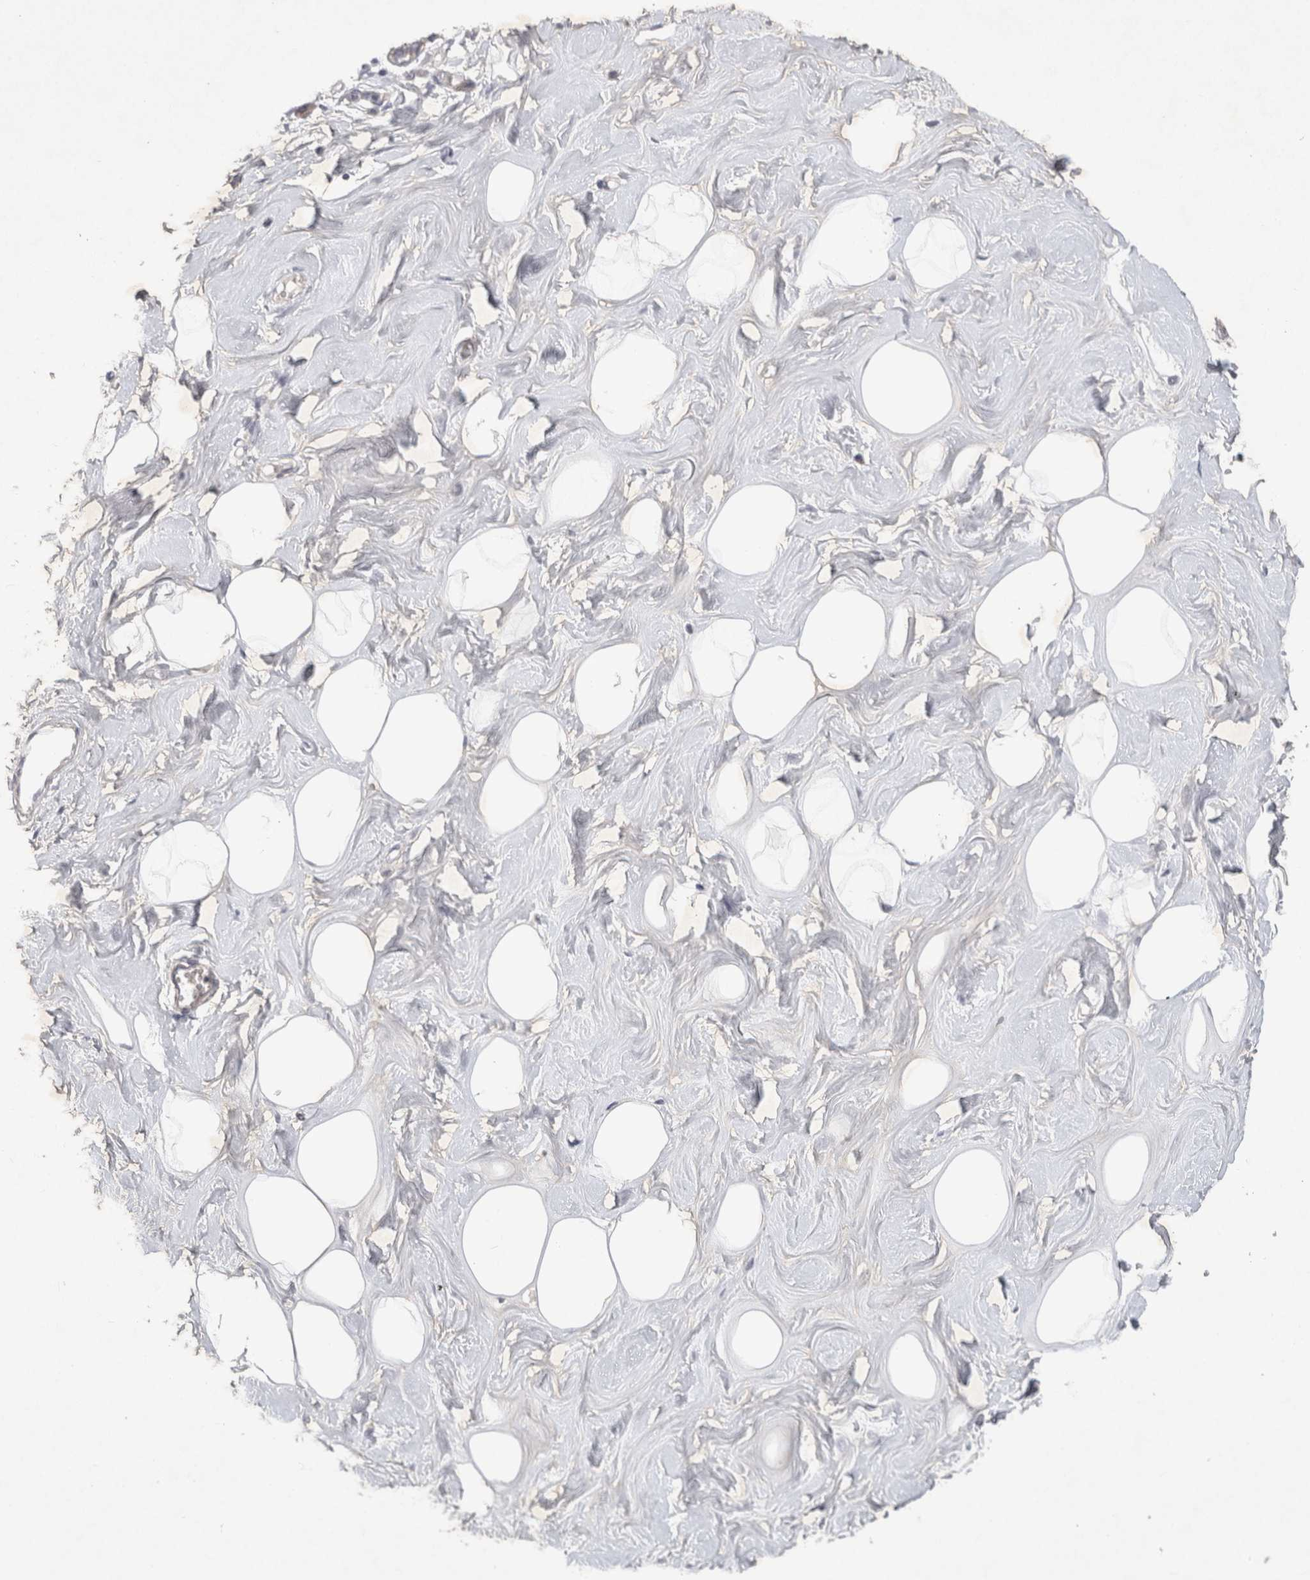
{"staining": {"intensity": "negative", "quantity": "none", "location": "none"}, "tissue": "breast", "cell_type": "Adipocytes", "image_type": "normal", "snomed": [{"axis": "morphology", "description": "Normal tissue, NOS"}, {"axis": "topography", "description": "Breast"}], "caption": "The IHC photomicrograph has no significant positivity in adipocytes of breast. Nuclei are stained in blue.", "gene": "BZW2", "patient": {"sex": "female", "age": 23}}